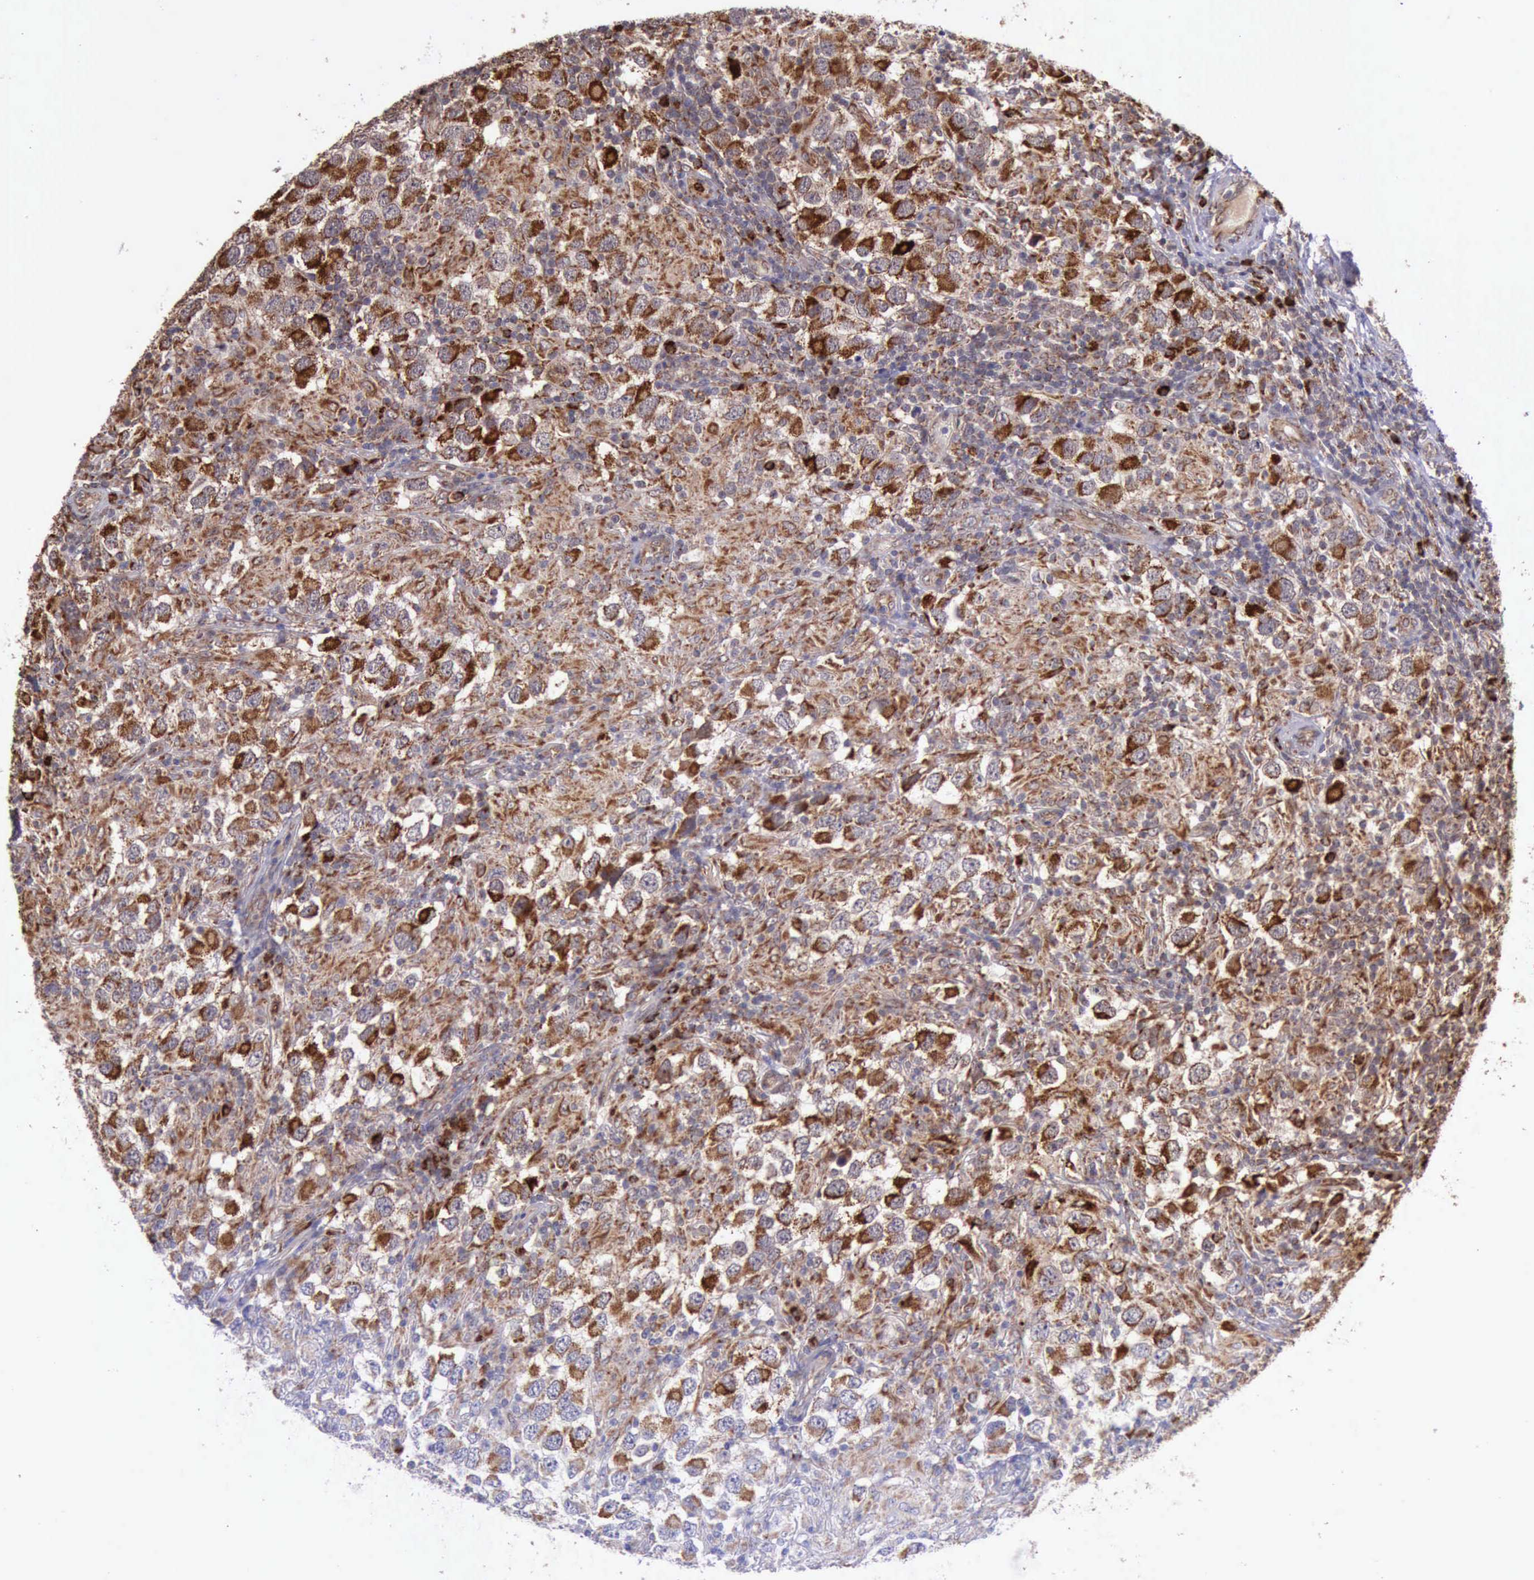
{"staining": {"intensity": "moderate", "quantity": ">75%", "location": "cytoplasmic/membranous"}, "tissue": "testis cancer", "cell_type": "Tumor cells", "image_type": "cancer", "snomed": [{"axis": "morphology", "description": "Carcinoma, Embryonal, NOS"}, {"axis": "topography", "description": "Testis"}], "caption": "The histopathology image reveals a brown stain indicating the presence of a protein in the cytoplasmic/membranous of tumor cells in testis cancer.", "gene": "ARMCX3", "patient": {"sex": "male", "age": 21}}